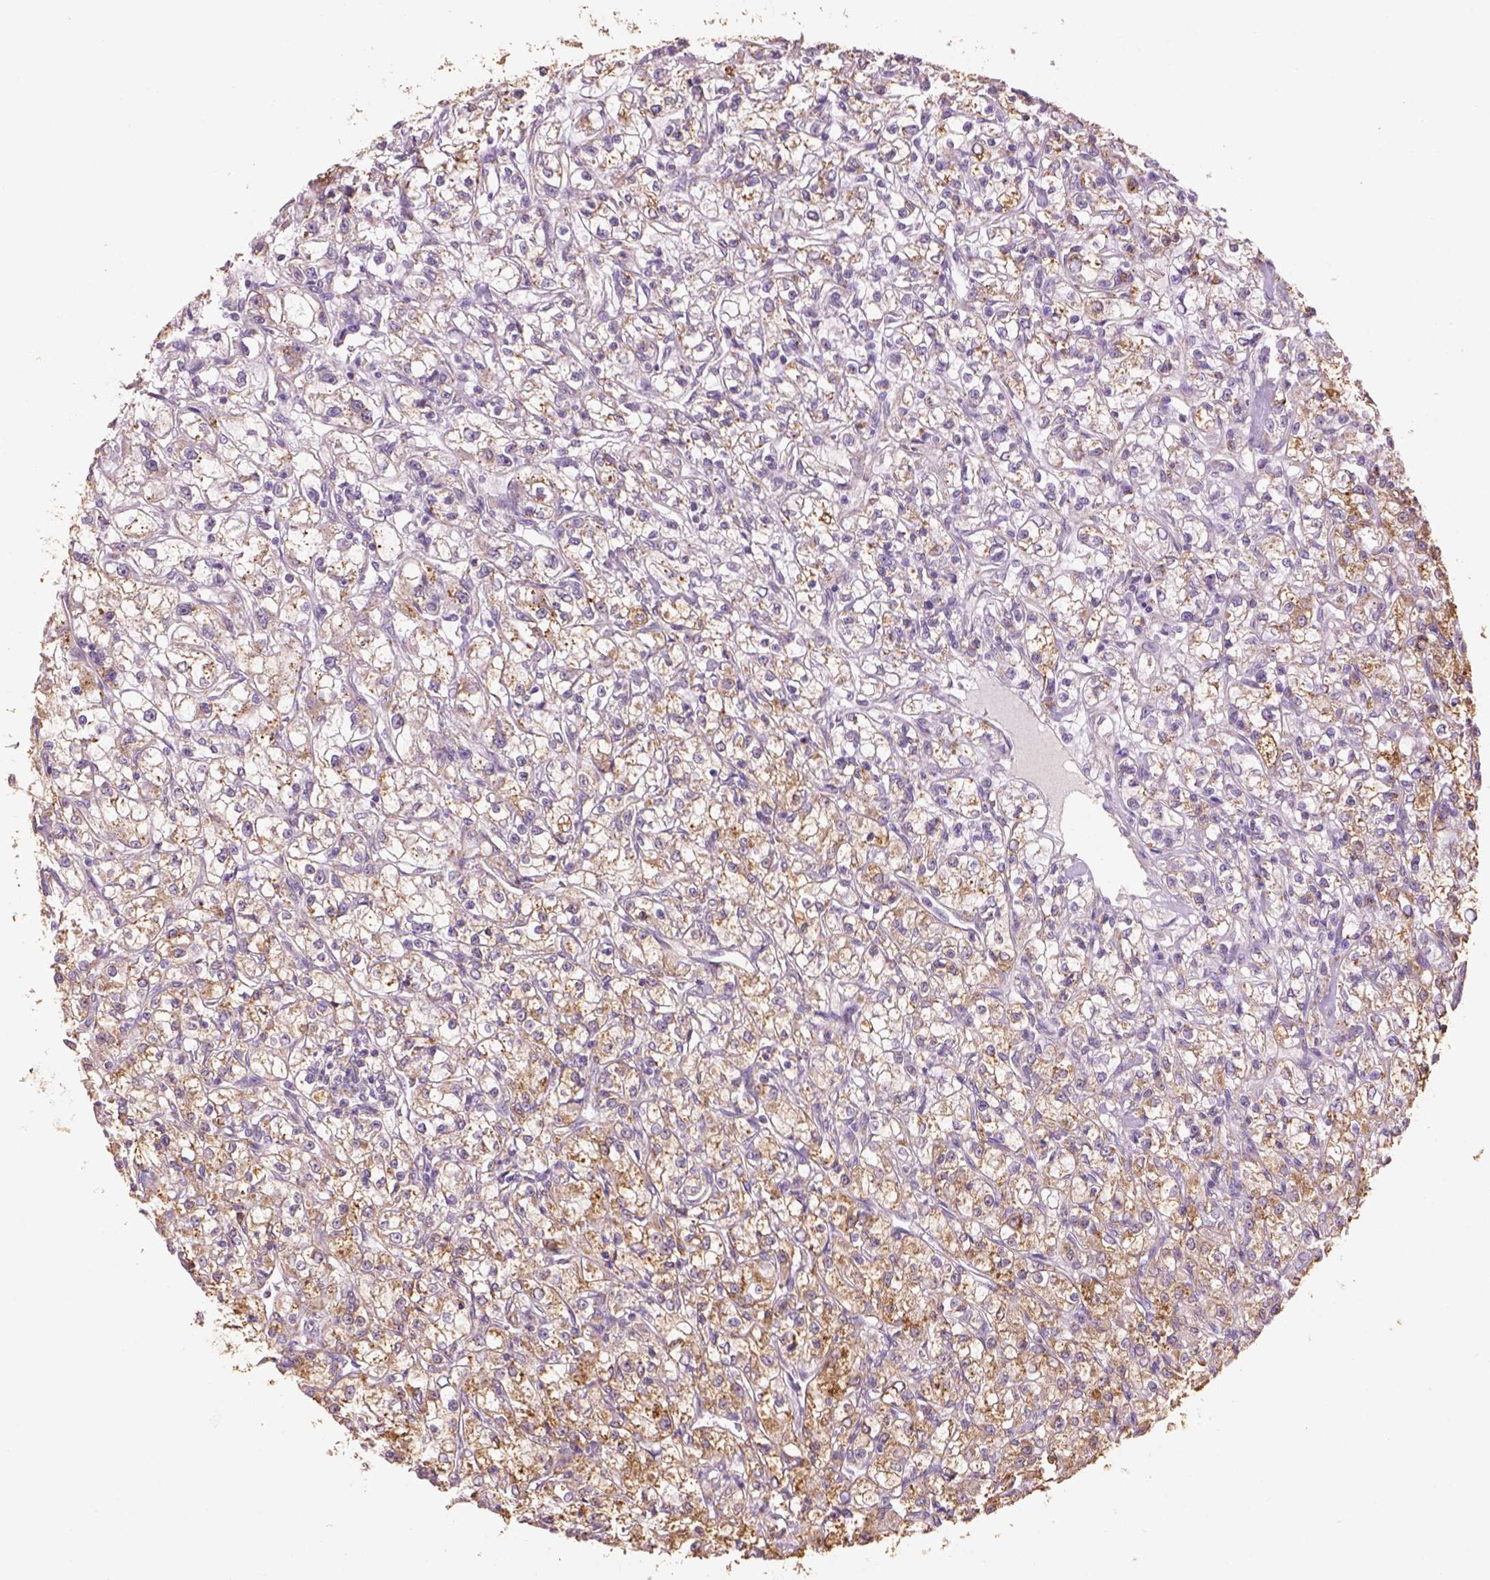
{"staining": {"intensity": "strong", "quantity": ">75%", "location": "cytoplasmic/membranous"}, "tissue": "renal cancer", "cell_type": "Tumor cells", "image_type": "cancer", "snomed": [{"axis": "morphology", "description": "Adenocarcinoma, NOS"}, {"axis": "topography", "description": "Kidney"}], "caption": "A high-resolution micrograph shows immunohistochemistry staining of renal adenocarcinoma, which shows strong cytoplasmic/membranous expression in approximately >75% of tumor cells.", "gene": "AP2B1", "patient": {"sex": "female", "age": 59}}